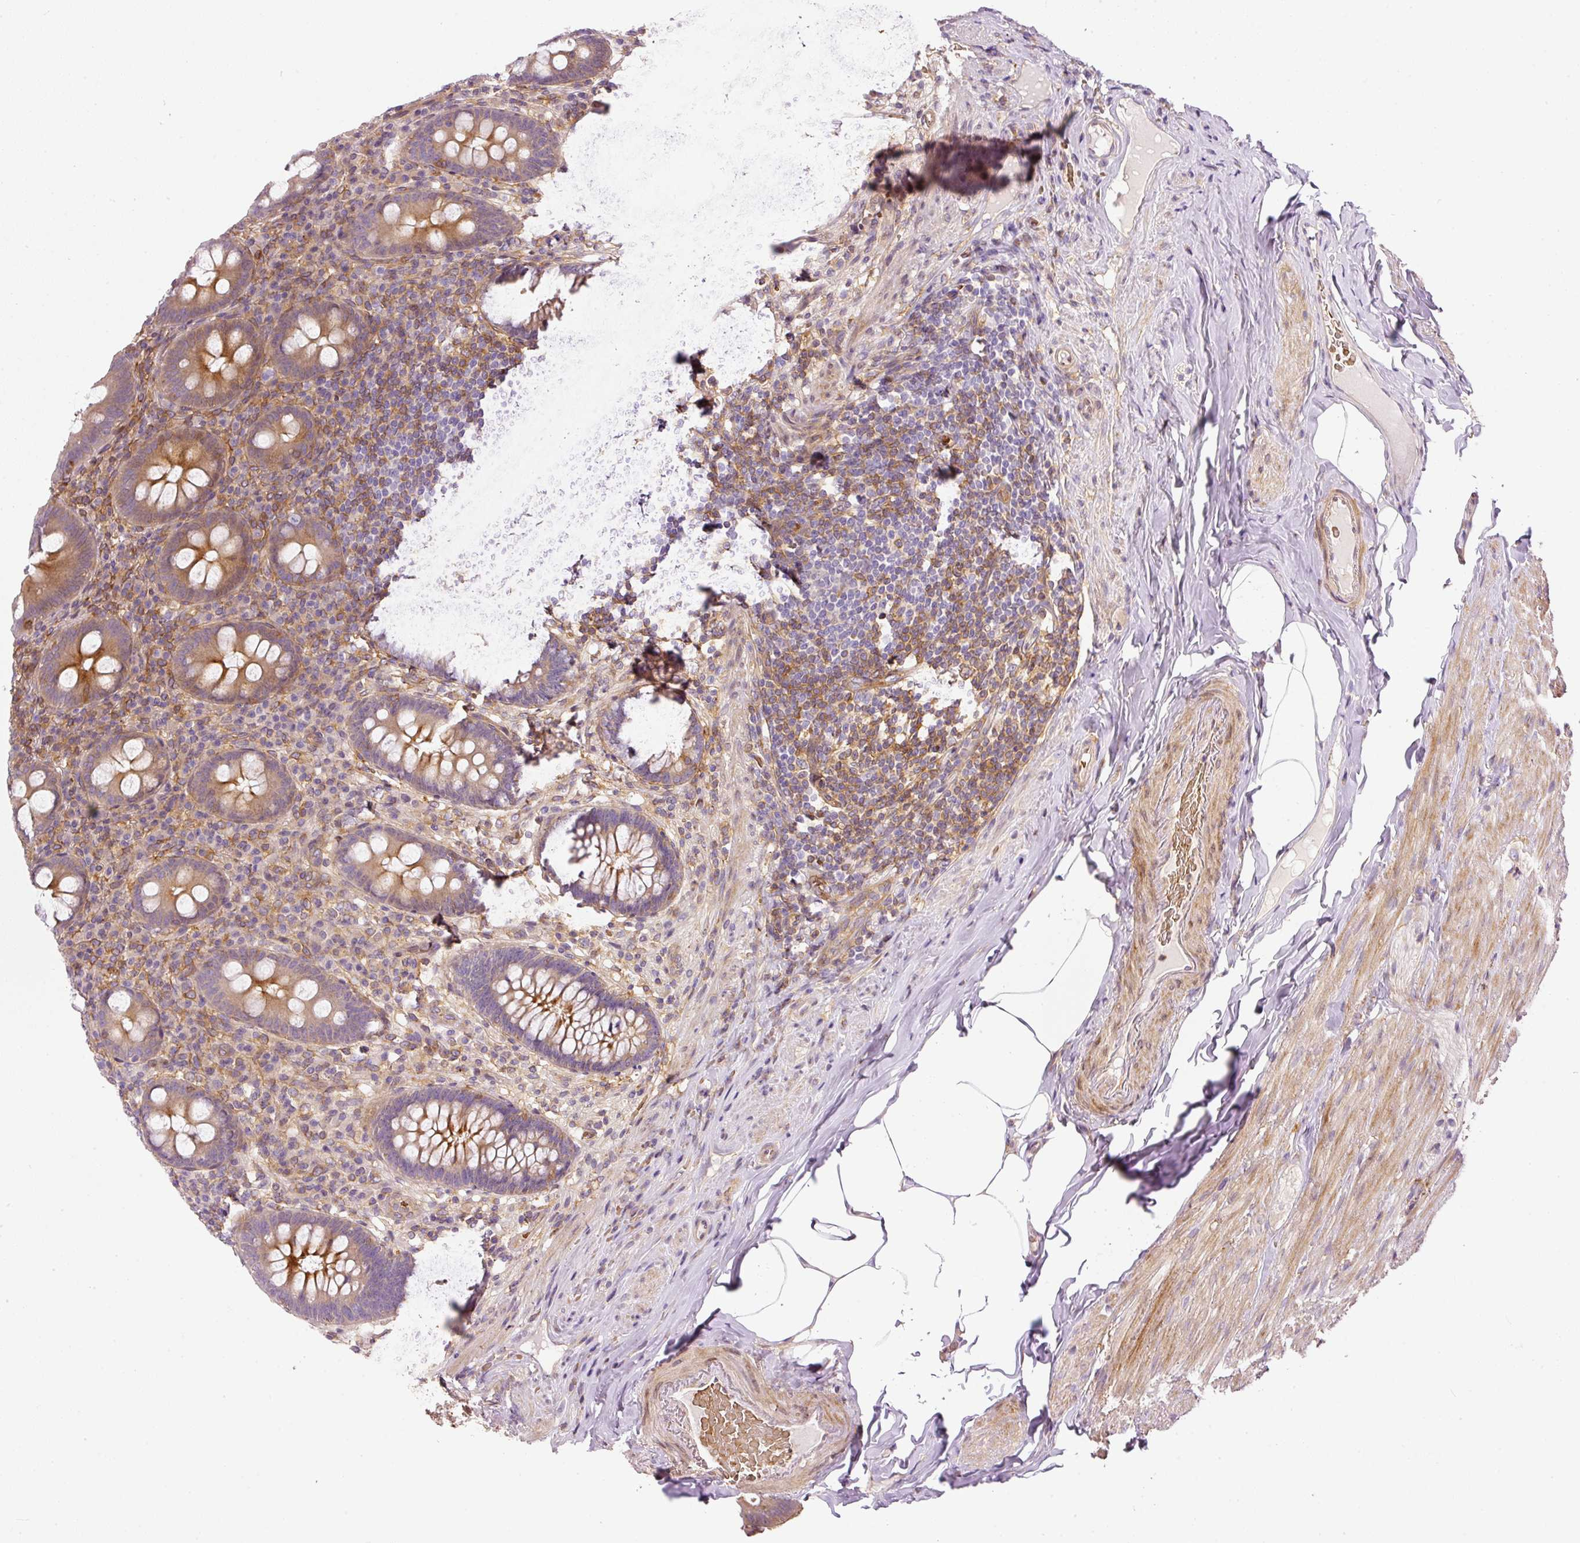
{"staining": {"intensity": "moderate", "quantity": "25%-75%", "location": "cytoplasmic/membranous"}, "tissue": "appendix", "cell_type": "Glandular cells", "image_type": "normal", "snomed": [{"axis": "morphology", "description": "Normal tissue, NOS"}, {"axis": "topography", "description": "Appendix"}], "caption": "The image displays staining of normal appendix, revealing moderate cytoplasmic/membranous protein staining (brown color) within glandular cells.", "gene": "TBC1D2B", "patient": {"sex": "male", "age": 71}}